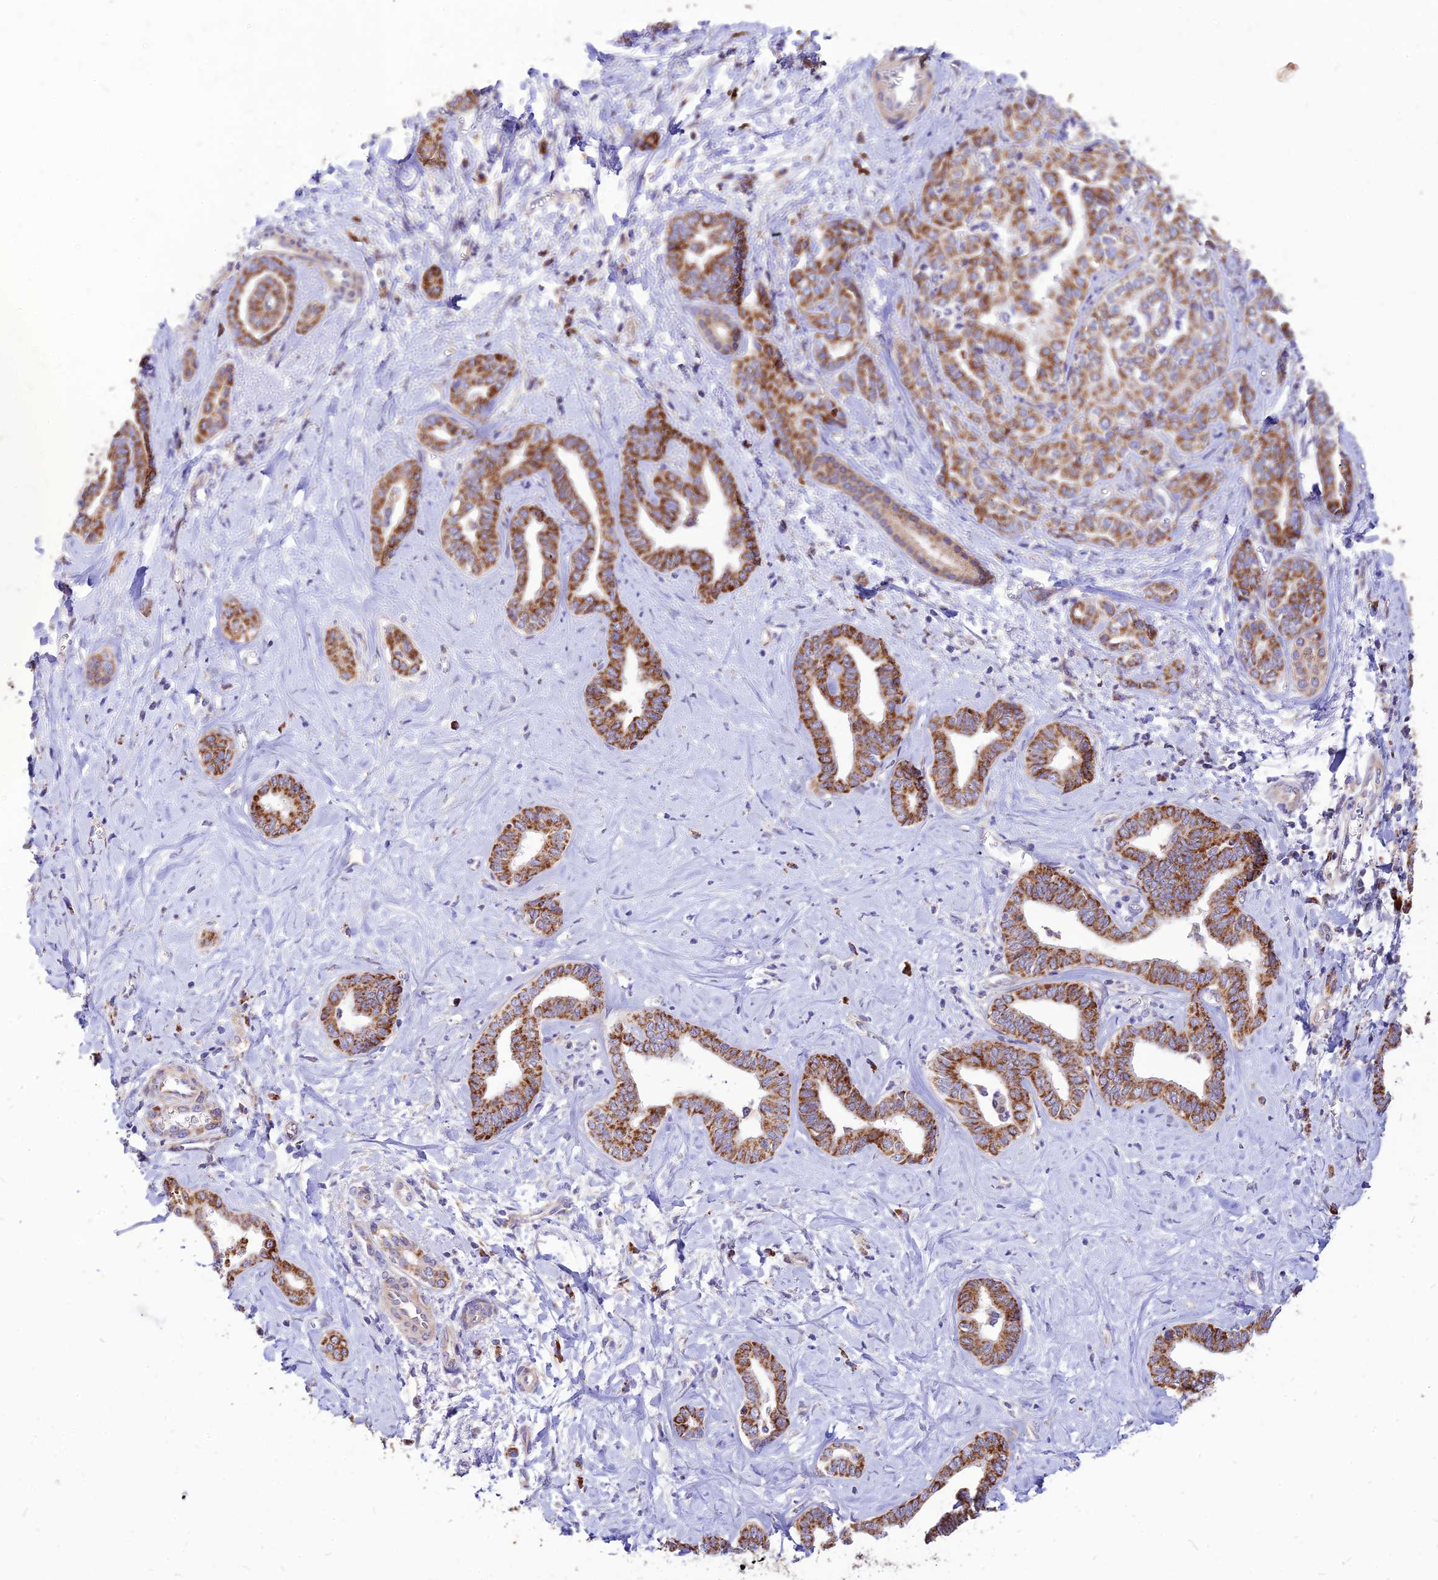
{"staining": {"intensity": "moderate", "quantity": ">75%", "location": "cytoplasmic/membranous"}, "tissue": "liver cancer", "cell_type": "Tumor cells", "image_type": "cancer", "snomed": [{"axis": "morphology", "description": "Cholangiocarcinoma"}, {"axis": "topography", "description": "Liver"}], "caption": "Brown immunohistochemical staining in human liver cancer (cholangiocarcinoma) shows moderate cytoplasmic/membranous expression in about >75% of tumor cells.", "gene": "ECI1", "patient": {"sex": "female", "age": 77}}